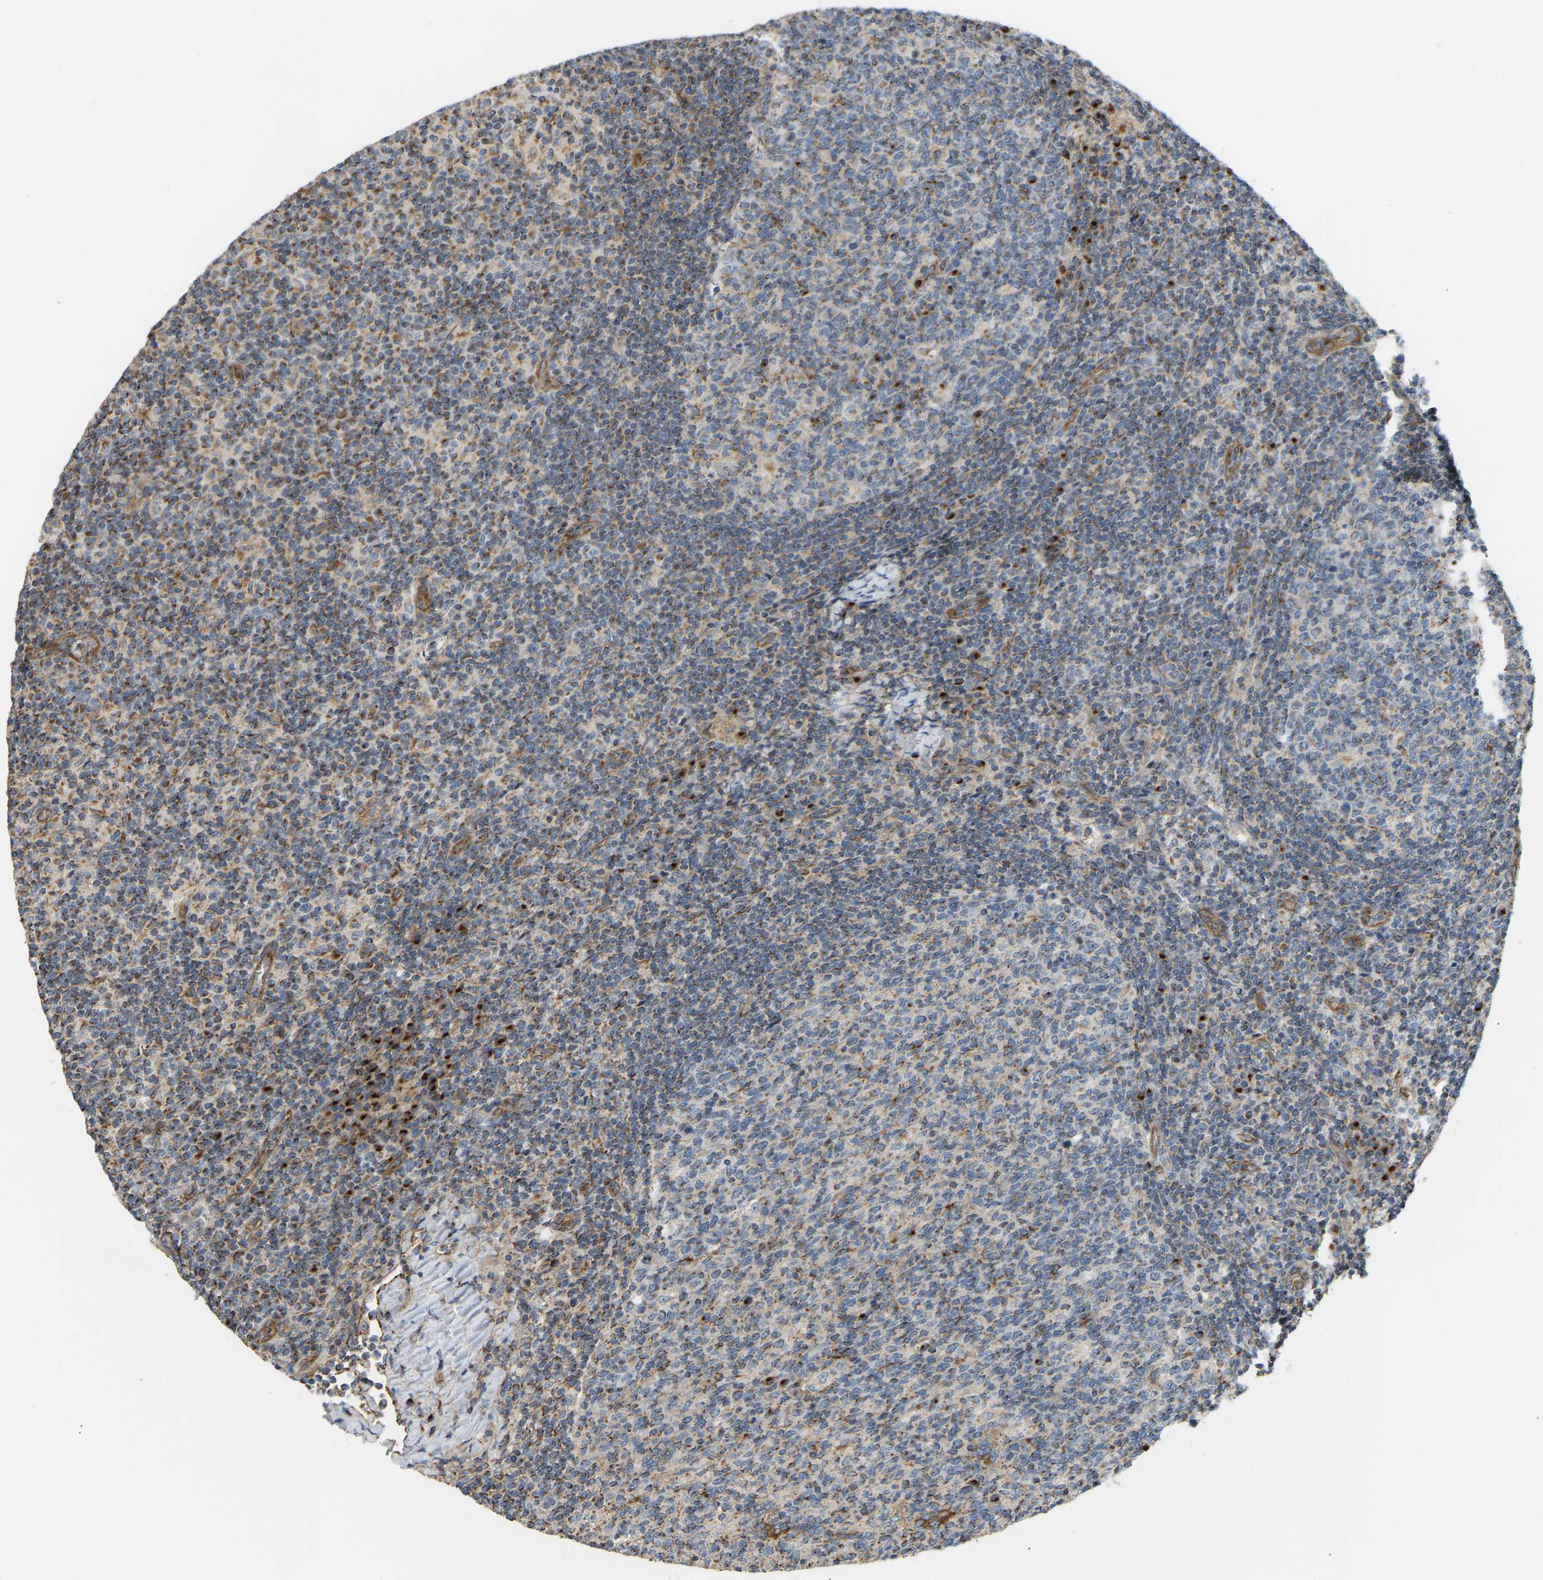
{"staining": {"intensity": "strong", "quantity": "<25%", "location": "cytoplasmic/membranous"}, "tissue": "lymph node", "cell_type": "Germinal center cells", "image_type": "normal", "snomed": [{"axis": "morphology", "description": "Normal tissue, NOS"}, {"axis": "morphology", "description": "Inflammation, NOS"}, {"axis": "topography", "description": "Lymph node"}], "caption": "Approximately <25% of germinal center cells in normal human lymph node reveal strong cytoplasmic/membranous protein expression as visualized by brown immunohistochemical staining.", "gene": "YIPF2", "patient": {"sex": "male", "age": 55}}